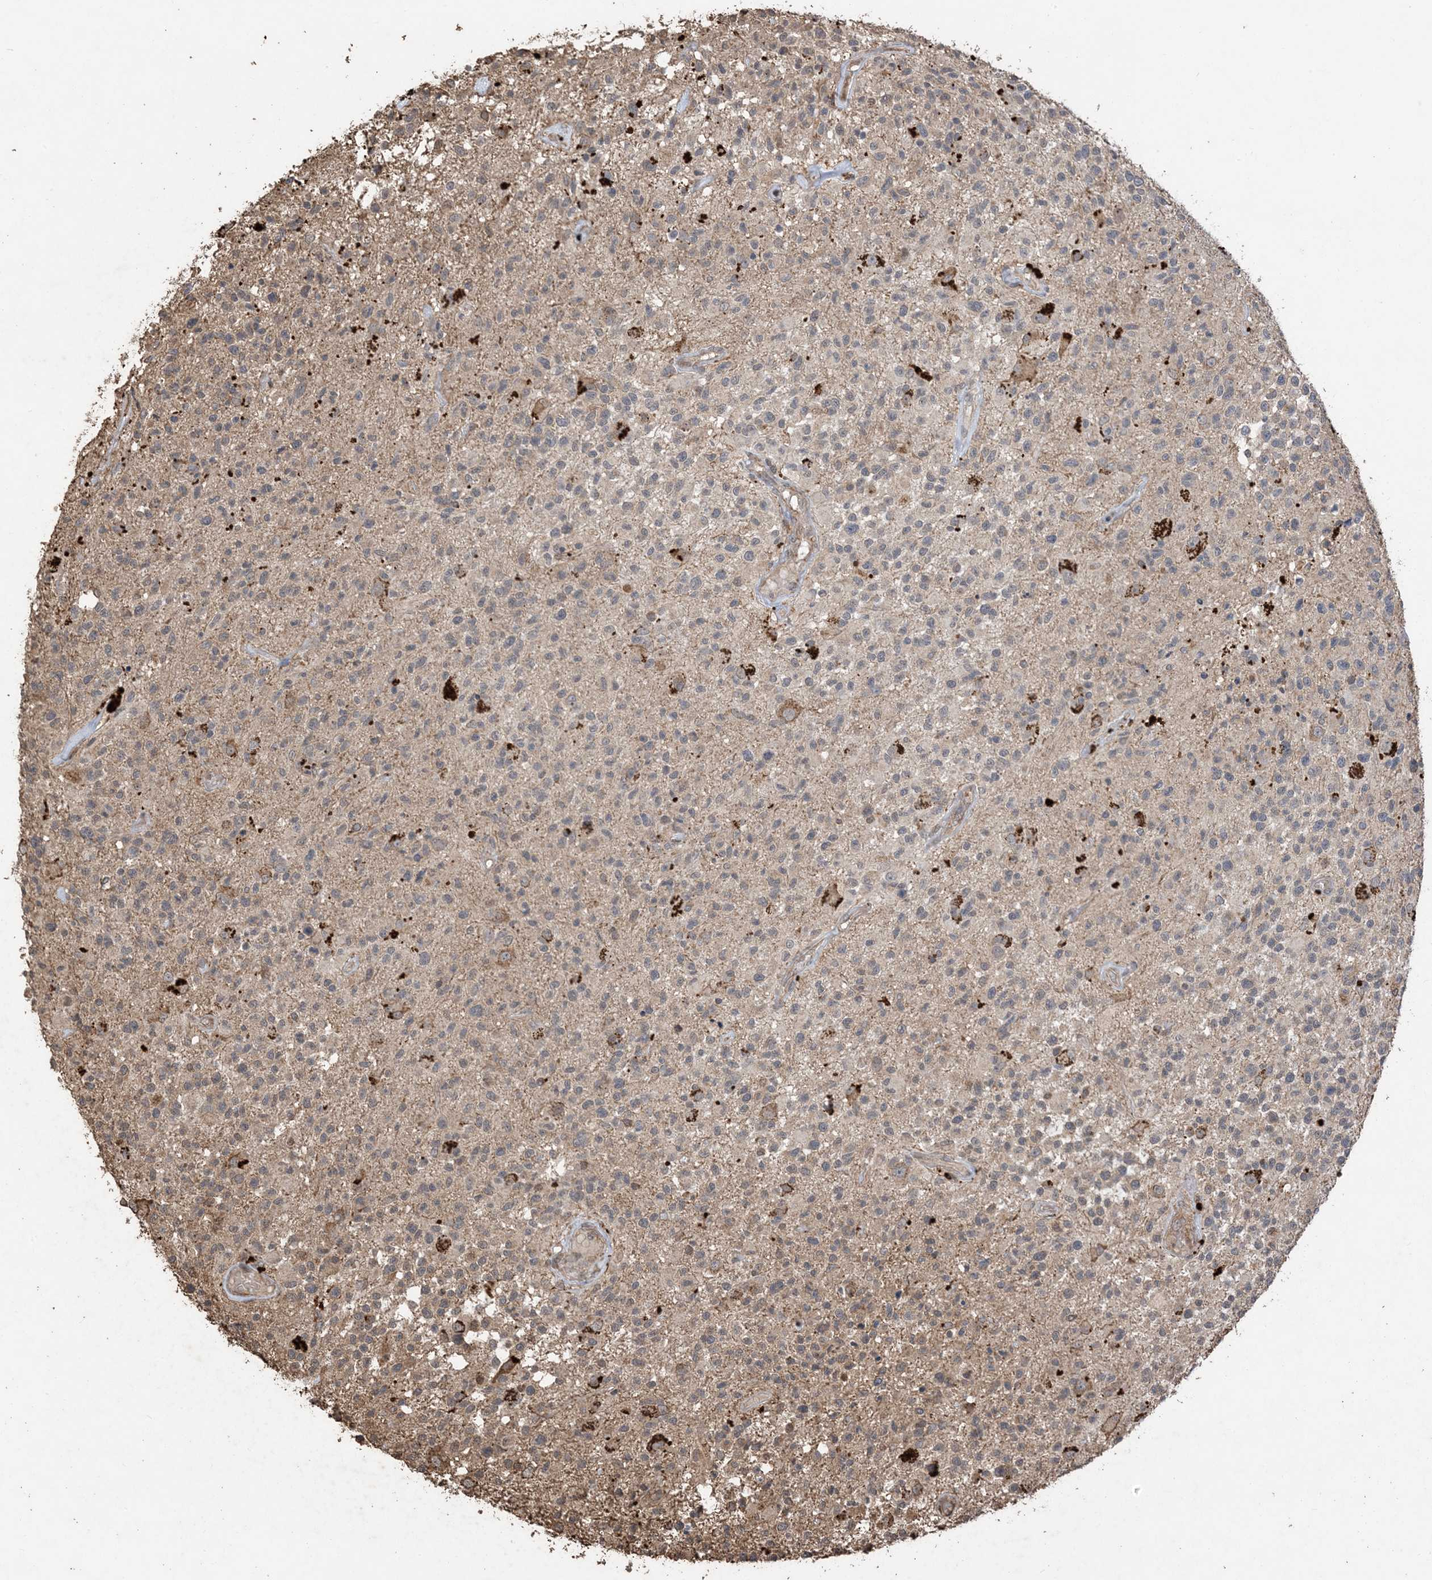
{"staining": {"intensity": "weak", "quantity": "25%-75%", "location": "cytoplasmic/membranous"}, "tissue": "glioma", "cell_type": "Tumor cells", "image_type": "cancer", "snomed": [{"axis": "morphology", "description": "Glioma, malignant, High grade"}, {"axis": "morphology", "description": "Glioblastoma, NOS"}, {"axis": "topography", "description": "Brain"}], "caption": "Glioma tissue reveals weak cytoplasmic/membranous positivity in about 25%-75% of tumor cells, visualized by immunohistochemistry.", "gene": "HPS4", "patient": {"sex": "male", "age": 60}}